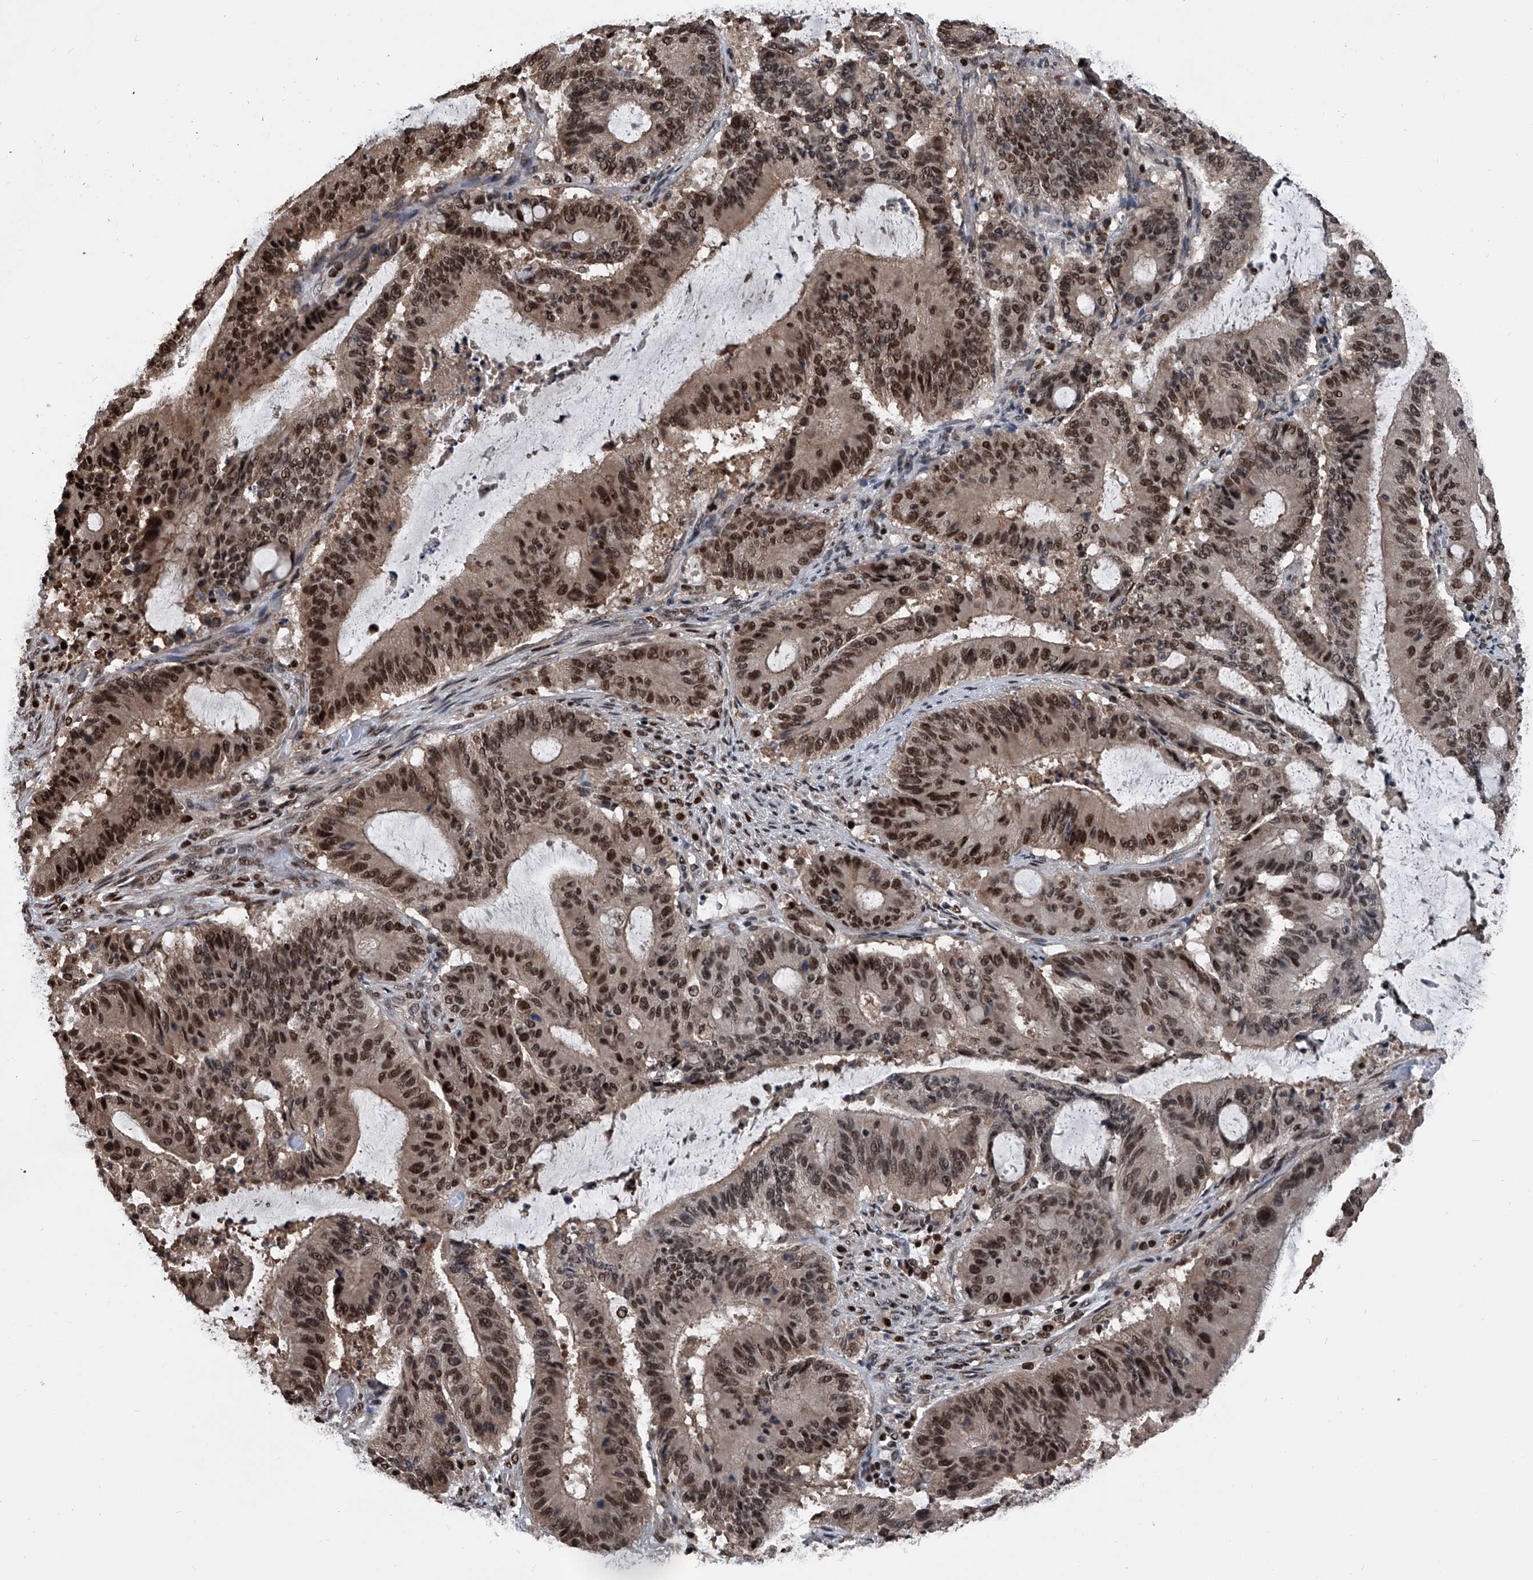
{"staining": {"intensity": "strong", "quantity": "25%-75%", "location": "nuclear"}, "tissue": "liver cancer", "cell_type": "Tumor cells", "image_type": "cancer", "snomed": [{"axis": "morphology", "description": "Normal tissue, NOS"}, {"axis": "morphology", "description": "Cholangiocarcinoma"}, {"axis": "topography", "description": "Liver"}, {"axis": "topography", "description": "Peripheral nerve tissue"}], "caption": "Human cholangiocarcinoma (liver) stained for a protein (brown) exhibits strong nuclear positive expression in about 25%-75% of tumor cells.", "gene": "FKBP5", "patient": {"sex": "female", "age": 73}}